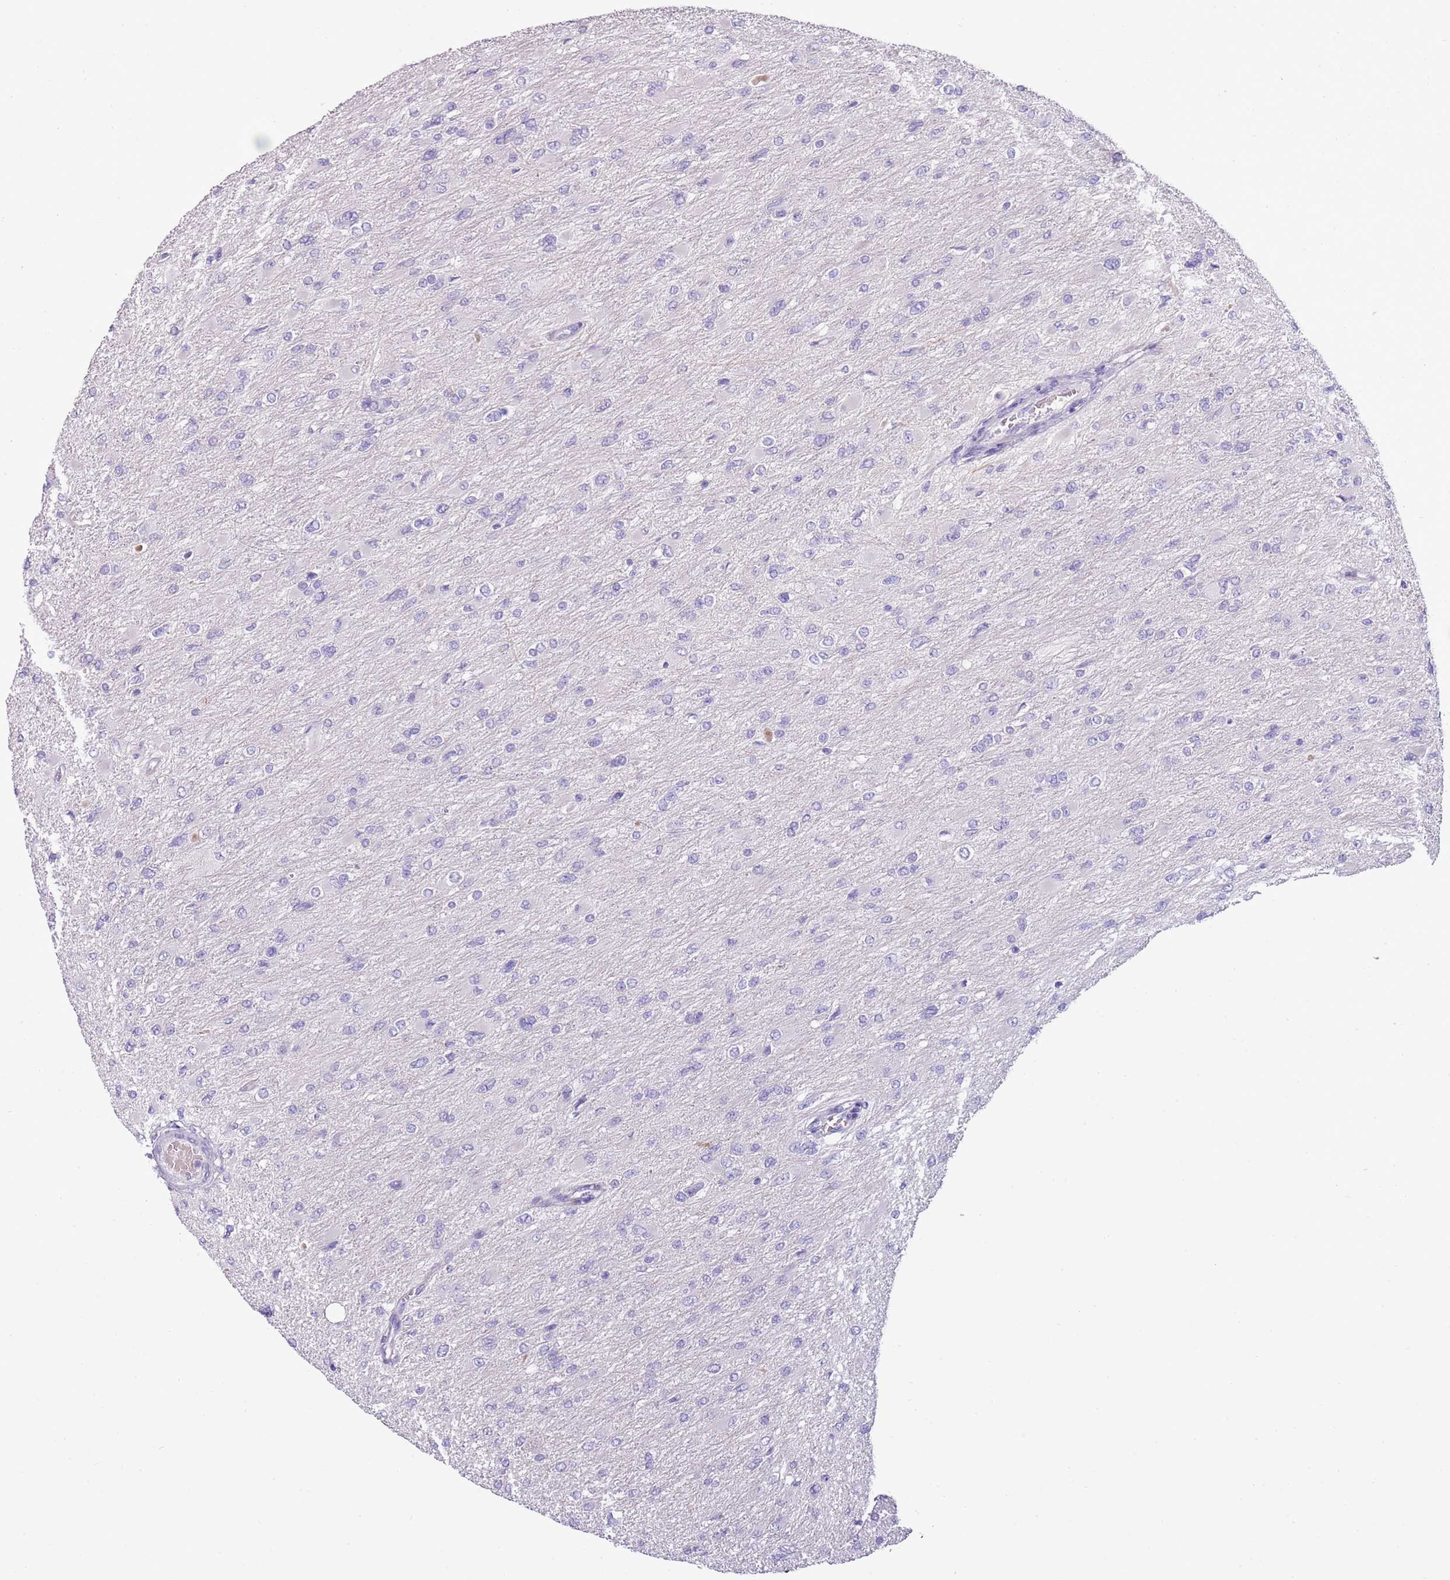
{"staining": {"intensity": "negative", "quantity": "none", "location": "none"}, "tissue": "glioma", "cell_type": "Tumor cells", "image_type": "cancer", "snomed": [{"axis": "morphology", "description": "Glioma, malignant, High grade"}, {"axis": "topography", "description": "Cerebral cortex"}], "caption": "Protein analysis of glioma displays no significant positivity in tumor cells.", "gene": "NBPF6", "patient": {"sex": "female", "age": 36}}